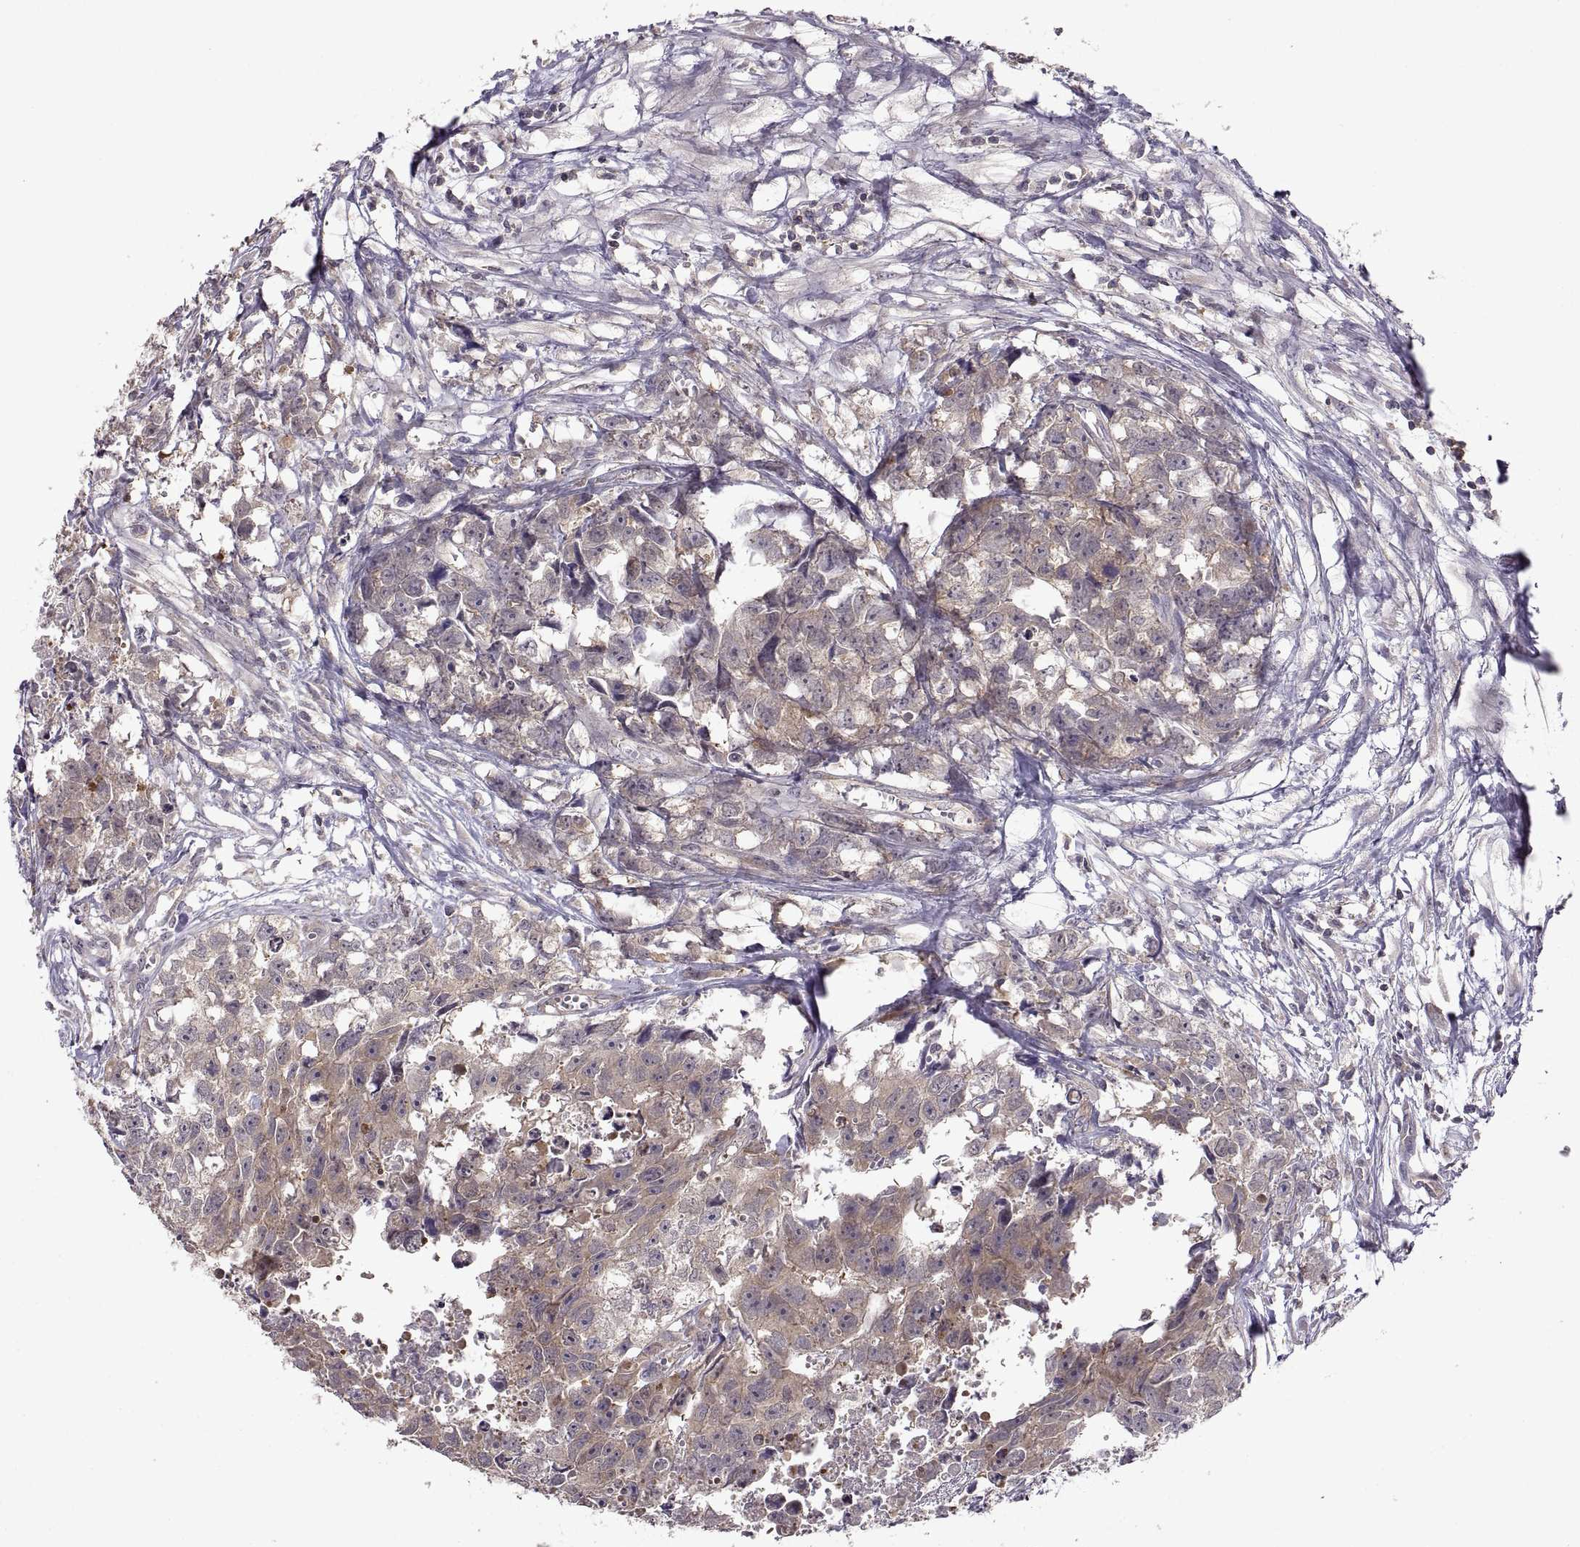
{"staining": {"intensity": "weak", "quantity": "25%-75%", "location": "cytoplasmic/membranous"}, "tissue": "testis cancer", "cell_type": "Tumor cells", "image_type": "cancer", "snomed": [{"axis": "morphology", "description": "Carcinoma, Embryonal, NOS"}, {"axis": "morphology", "description": "Teratoma, malignant, NOS"}, {"axis": "topography", "description": "Testis"}], "caption": "IHC photomicrograph of human testis cancer stained for a protein (brown), which reveals low levels of weak cytoplasmic/membranous positivity in approximately 25%-75% of tumor cells.", "gene": "NMNAT2", "patient": {"sex": "male", "age": 44}}